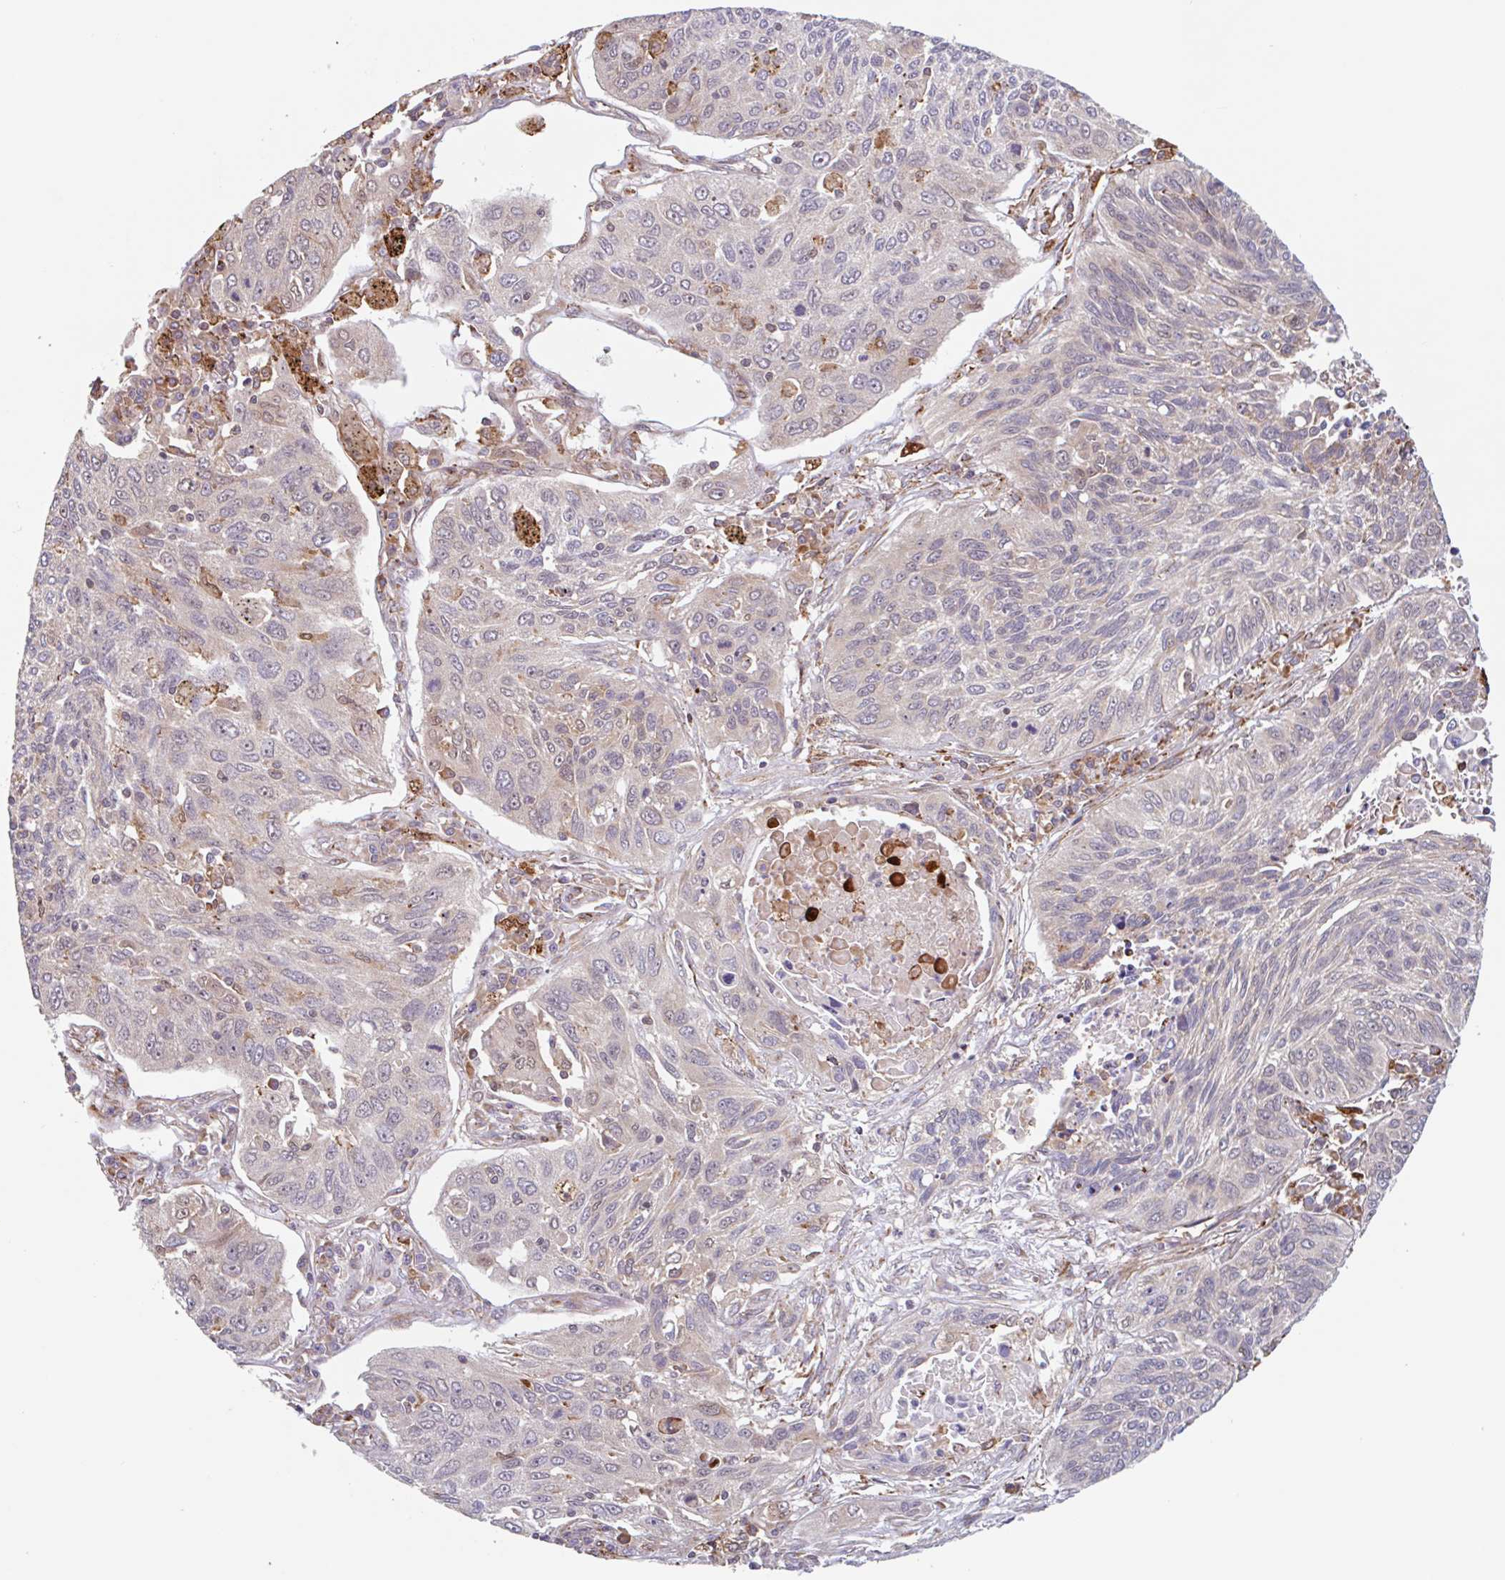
{"staining": {"intensity": "negative", "quantity": "none", "location": "none"}, "tissue": "lung cancer", "cell_type": "Tumor cells", "image_type": "cancer", "snomed": [{"axis": "morphology", "description": "Squamous cell carcinoma, NOS"}, {"axis": "topography", "description": "Lung"}], "caption": "High magnification brightfield microscopy of lung cancer stained with DAB (3,3'-diaminobenzidine) (brown) and counterstained with hematoxylin (blue): tumor cells show no significant positivity. (DAB (3,3'-diaminobenzidine) immunohistochemistry (IHC) visualized using brightfield microscopy, high magnification).", "gene": "NUB1", "patient": {"sex": "female", "age": 66}}